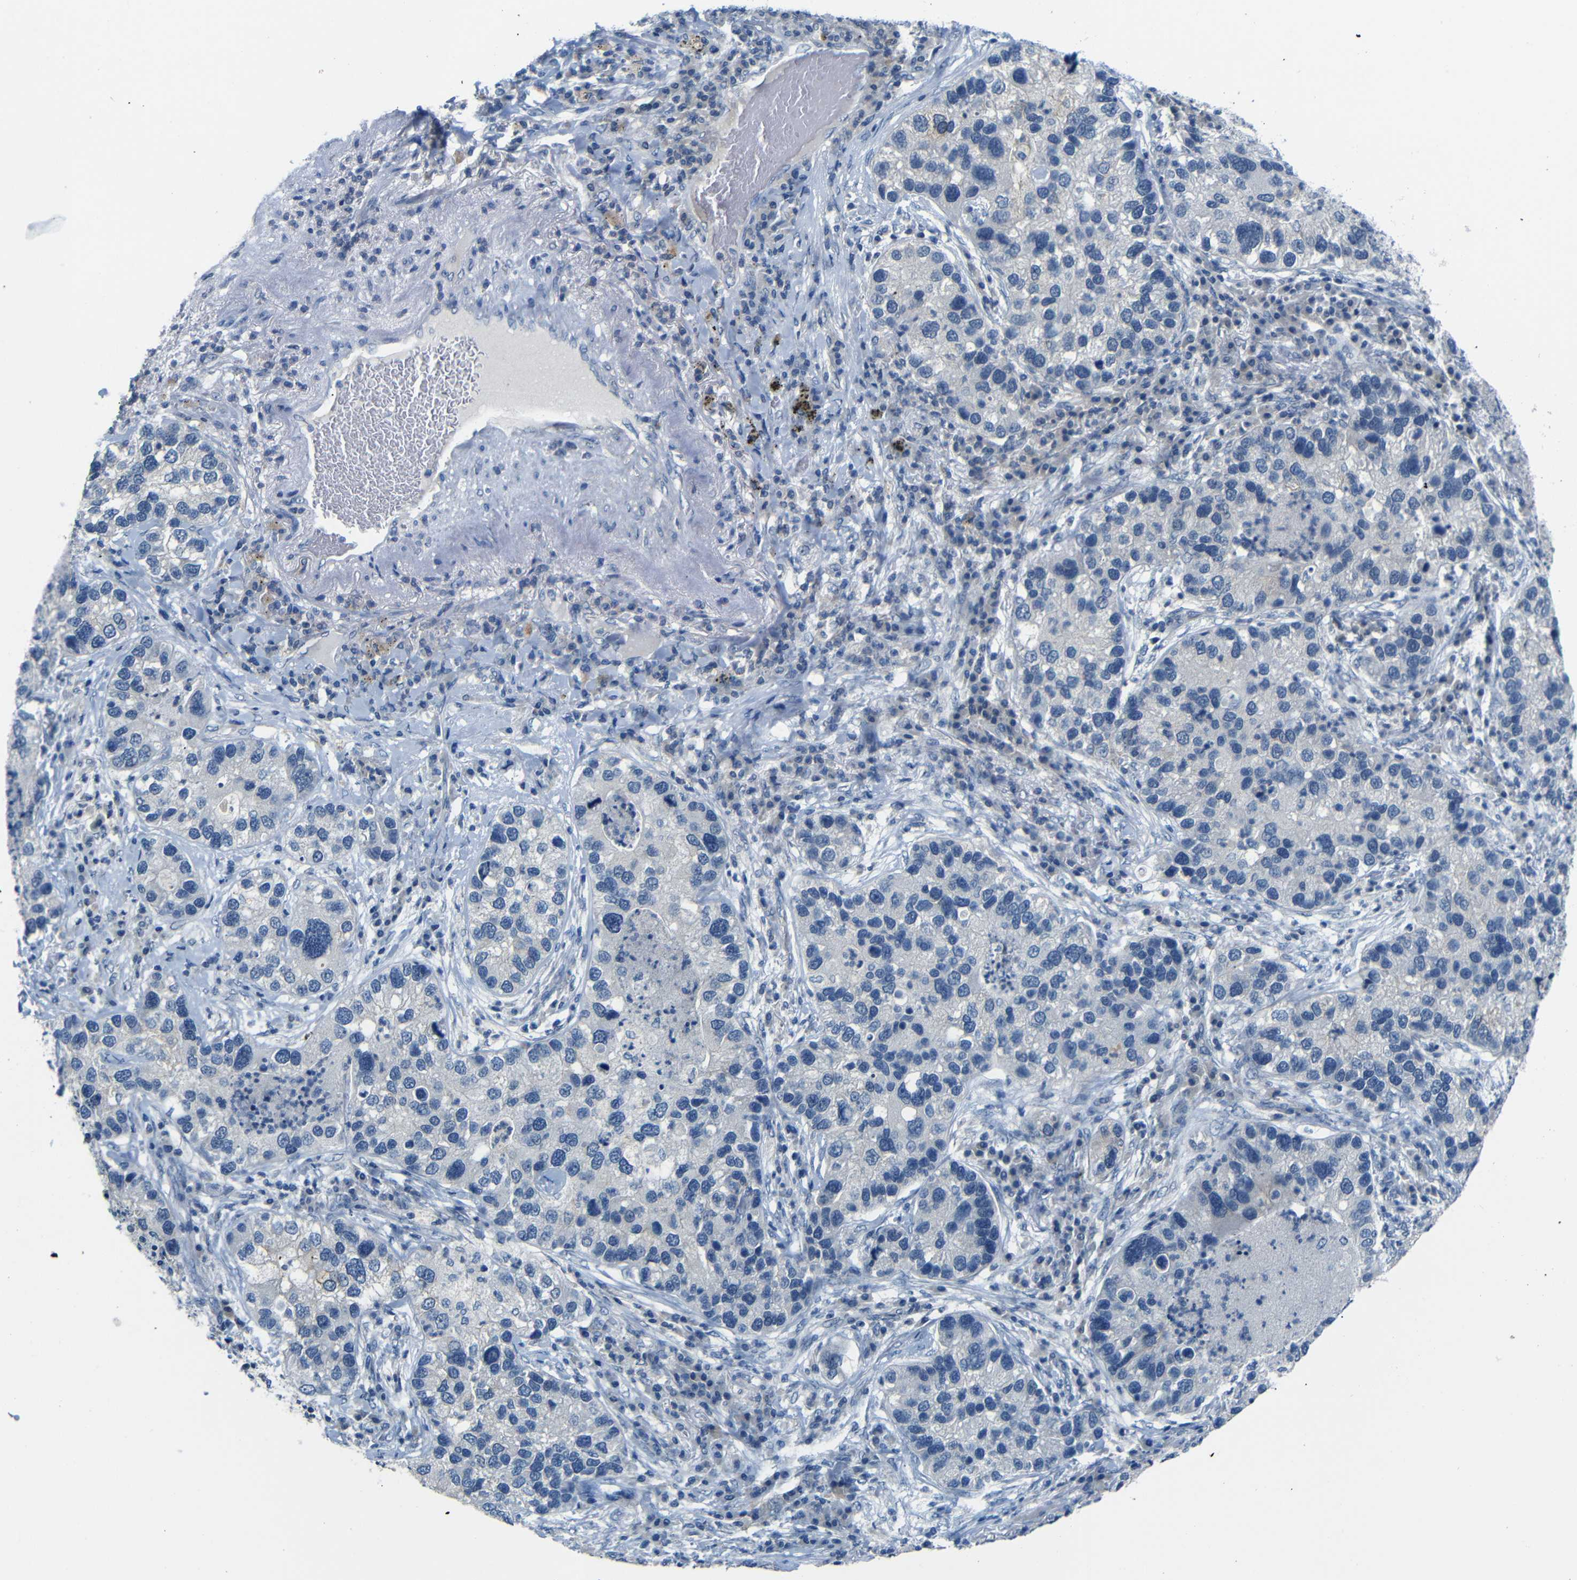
{"staining": {"intensity": "negative", "quantity": "none", "location": "none"}, "tissue": "lung cancer", "cell_type": "Tumor cells", "image_type": "cancer", "snomed": [{"axis": "morphology", "description": "Normal tissue, NOS"}, {"axis": "morphology", "description": "Adenocarcinoma, NOS"}, {"axis": "topography", "description": "Bronchus"}, {"axis": "topography", "description": "Lung"}], "caption": "DAB (3,3'-diaminobenzidine) immunohistochemical staining of human lung cancer displays no significant positivity in tumor cells. Brightfield microscopy of IHC stained with DAB (3,3'-diaminobenzidine) (brown) and hematoxylin (blue), captured at high magnification.", "gene": "ANK3", "patient": {"sex": "male", "age": 54}}